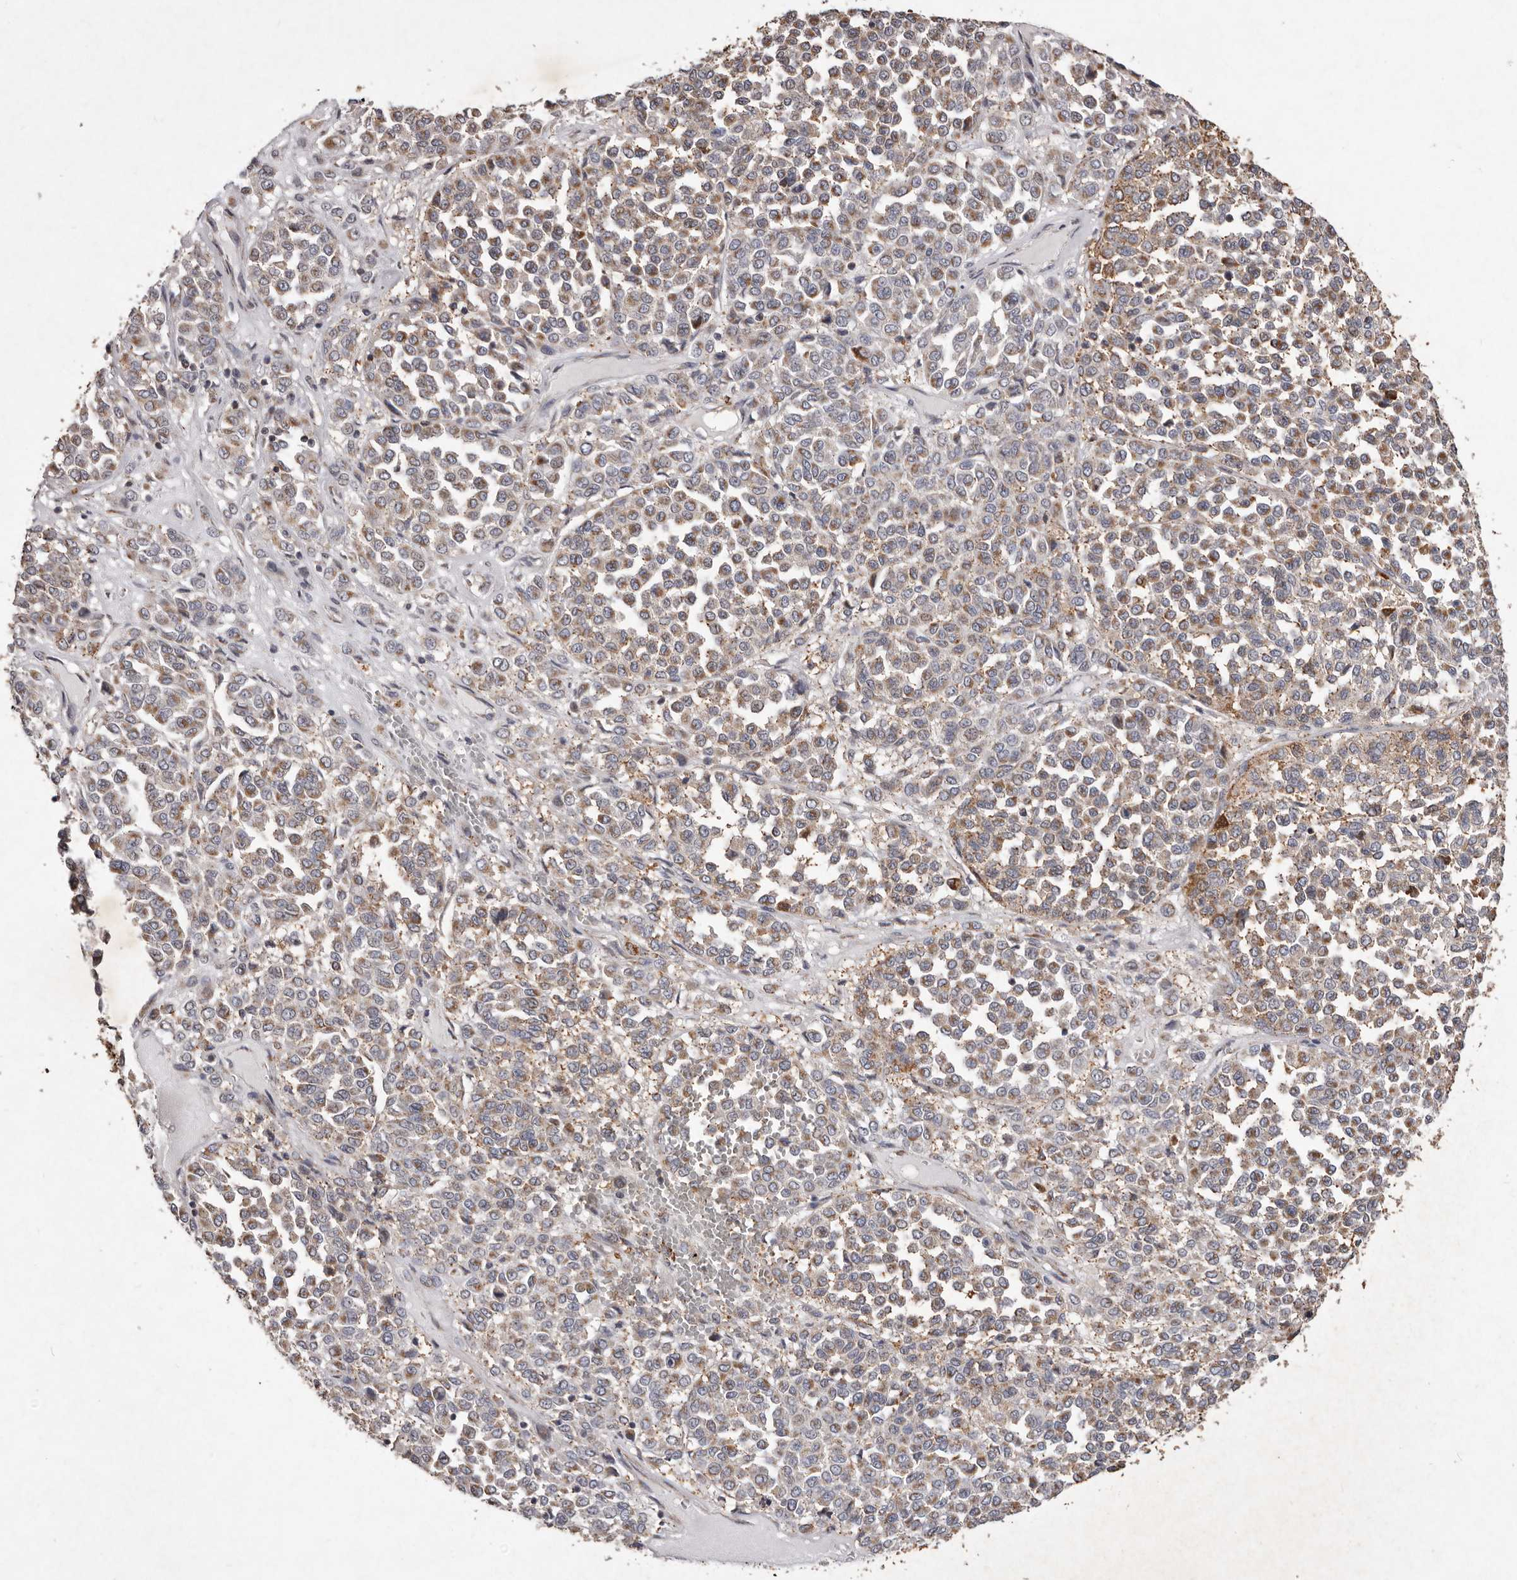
{"staining": {"intensity": "weak", "quantity": ">75%", "location": "cytoplasmic/membranous"}, "tissue": "melanoma", "cell_type": "Tumor cells", "image_type": "cancer", "snomed": [{"axis": "morphology", "description": "Malignant melanoma, Metastatic site"}, {"axis": "topography", "description": "Pancreas"}], "caption": "IHC (DAB) staining of malignant melanoma (metastatic site) exhibits weak cytoplasmic/membranous protein staining in about >75% of tumor cells.", "gene": "CXCL14", "patient": {"sex": "female", "age": 30}}